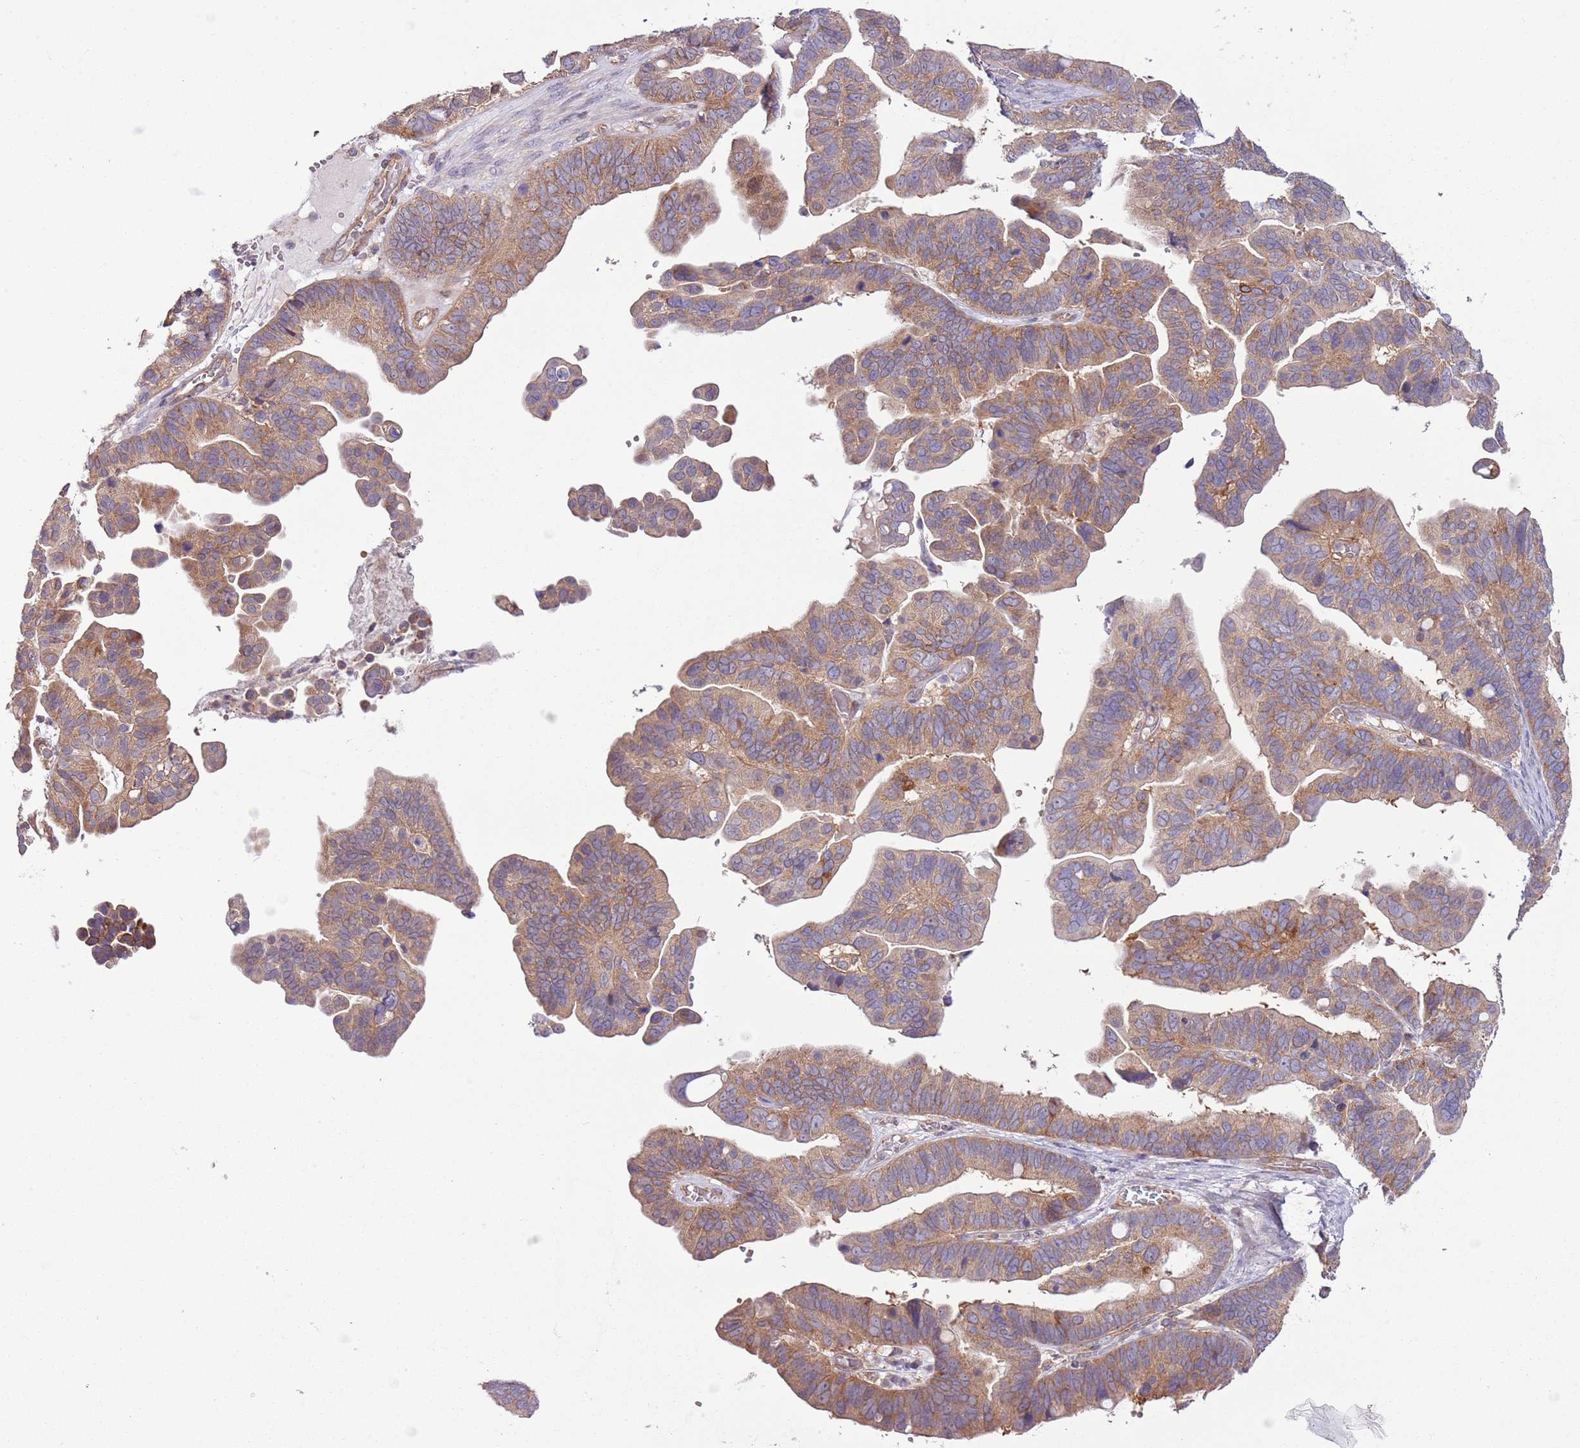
{"staining": {"intensity": "moderate", "quantity": ">75%", "location": "cytoplasmic/membranous"}, "tissue": "ovarian cancer", "cell_type": "Tumor cells", "image_type": "cancer", "snomed": [{"axis": "morphology", "description": "Cystadenocarcinoma, serous, NOS"}, {"axis": "topography", "description": "Ovary"}], "caption": "Tumor cells show moderate cytoplasmic/membranous expression in approximately >75% of cells in ovarian cancer.", "gene": "LPIN2", "patient": {"sex": "female", "age": 56}}